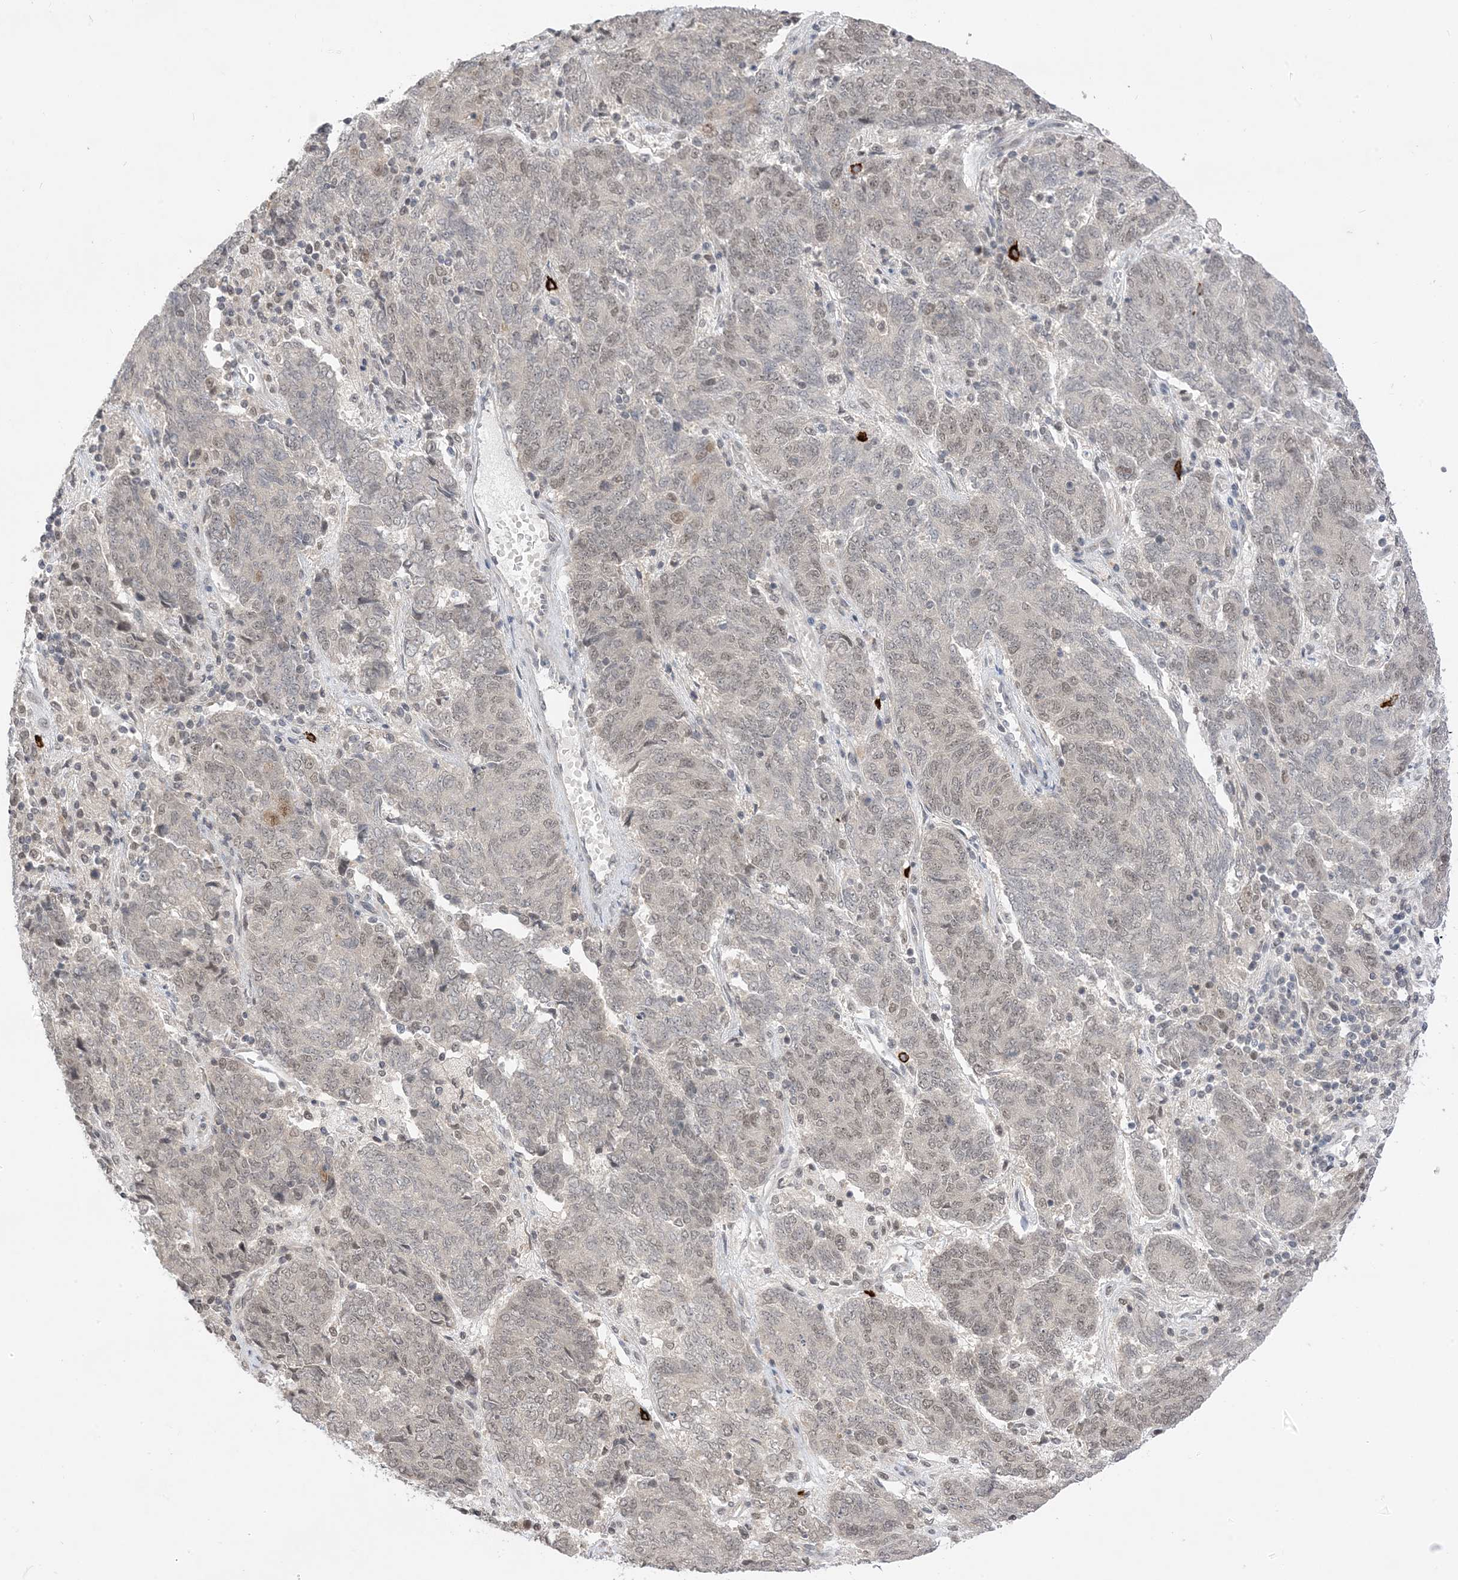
{"staining": {"intensity": "weak", "quantity": "25%-75%", "location": "nuclear"}, "tissue": "endometrial cancer", "cell_type": "Tumor cells", "image_type": "cancer", "snomed": [{"axis": "morphology", "description": "Adenocarcinoma, NOS"}, {"axis": "topography", "description": "Endometrium"}], "caption": "Immunohistochemical staining of human endometrial cancer displays low levels of weak nuclear protein staining in approximately 25%-75% of tumor cells.", "gene": "RANBP9", "patient": {"sex": "female", "age": 80}}